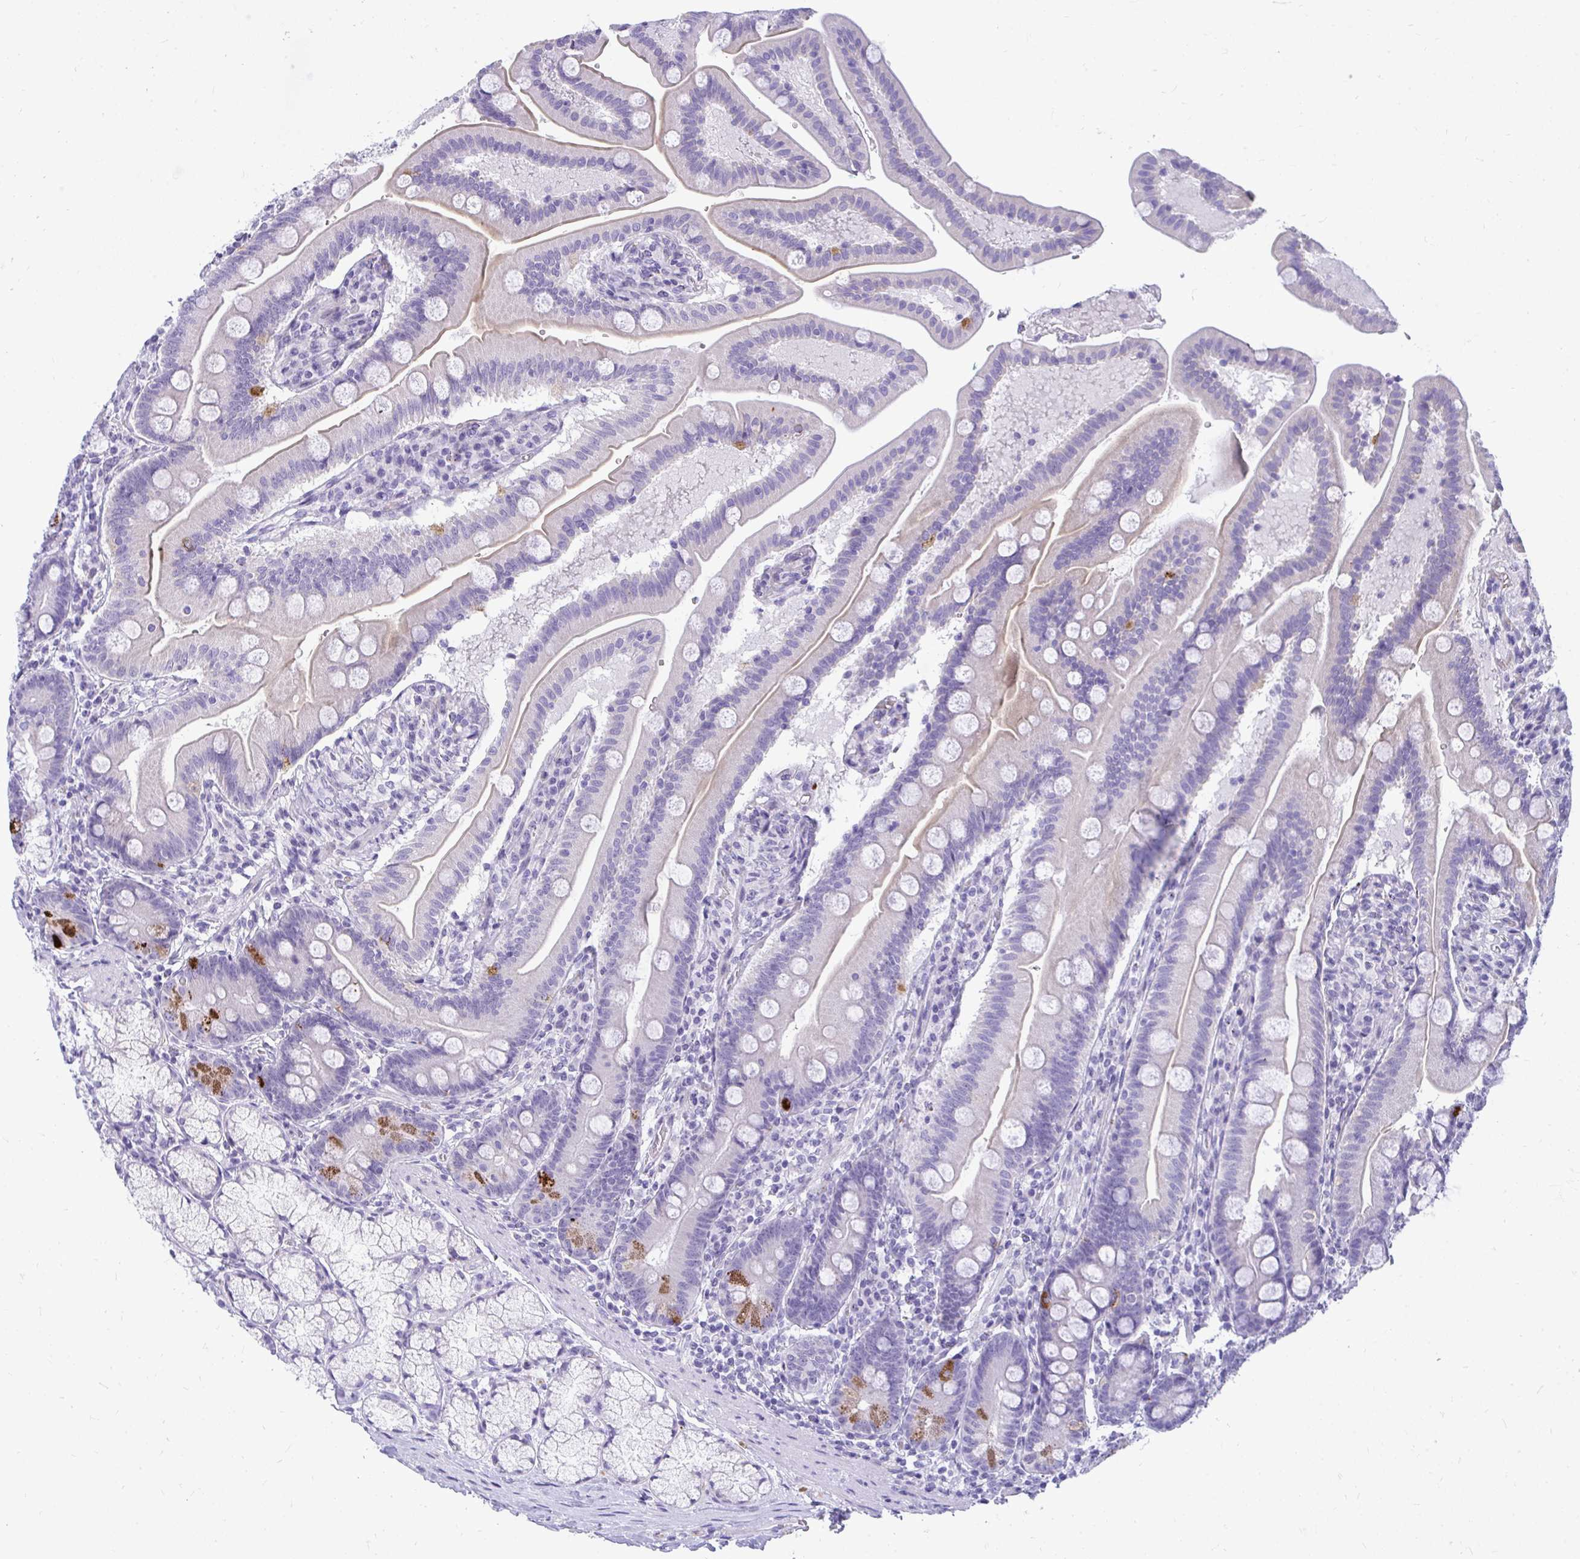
{"staining": {"intensity": "strong", "quantity": "<25%", "location": "cytoplasmic/membranous"}, "tissue": "duodenum", "cell_type": "Glandular cells", "image_type": "normal", "snomed": [{"axis": "morphology", "description": "Normal tissue, NOS"}, {"axis": "topography", "description": "Duodenum"}], "caption": "Protein expression analysis of normal human duodenum reveals strong cytoplasmic/membranous staining in approximately <25% of glandular cells. (IHC, brightfield microscopy, high magnification).", "gene": "TSBP1", "patient": {"sex": "female", "age": 67}}